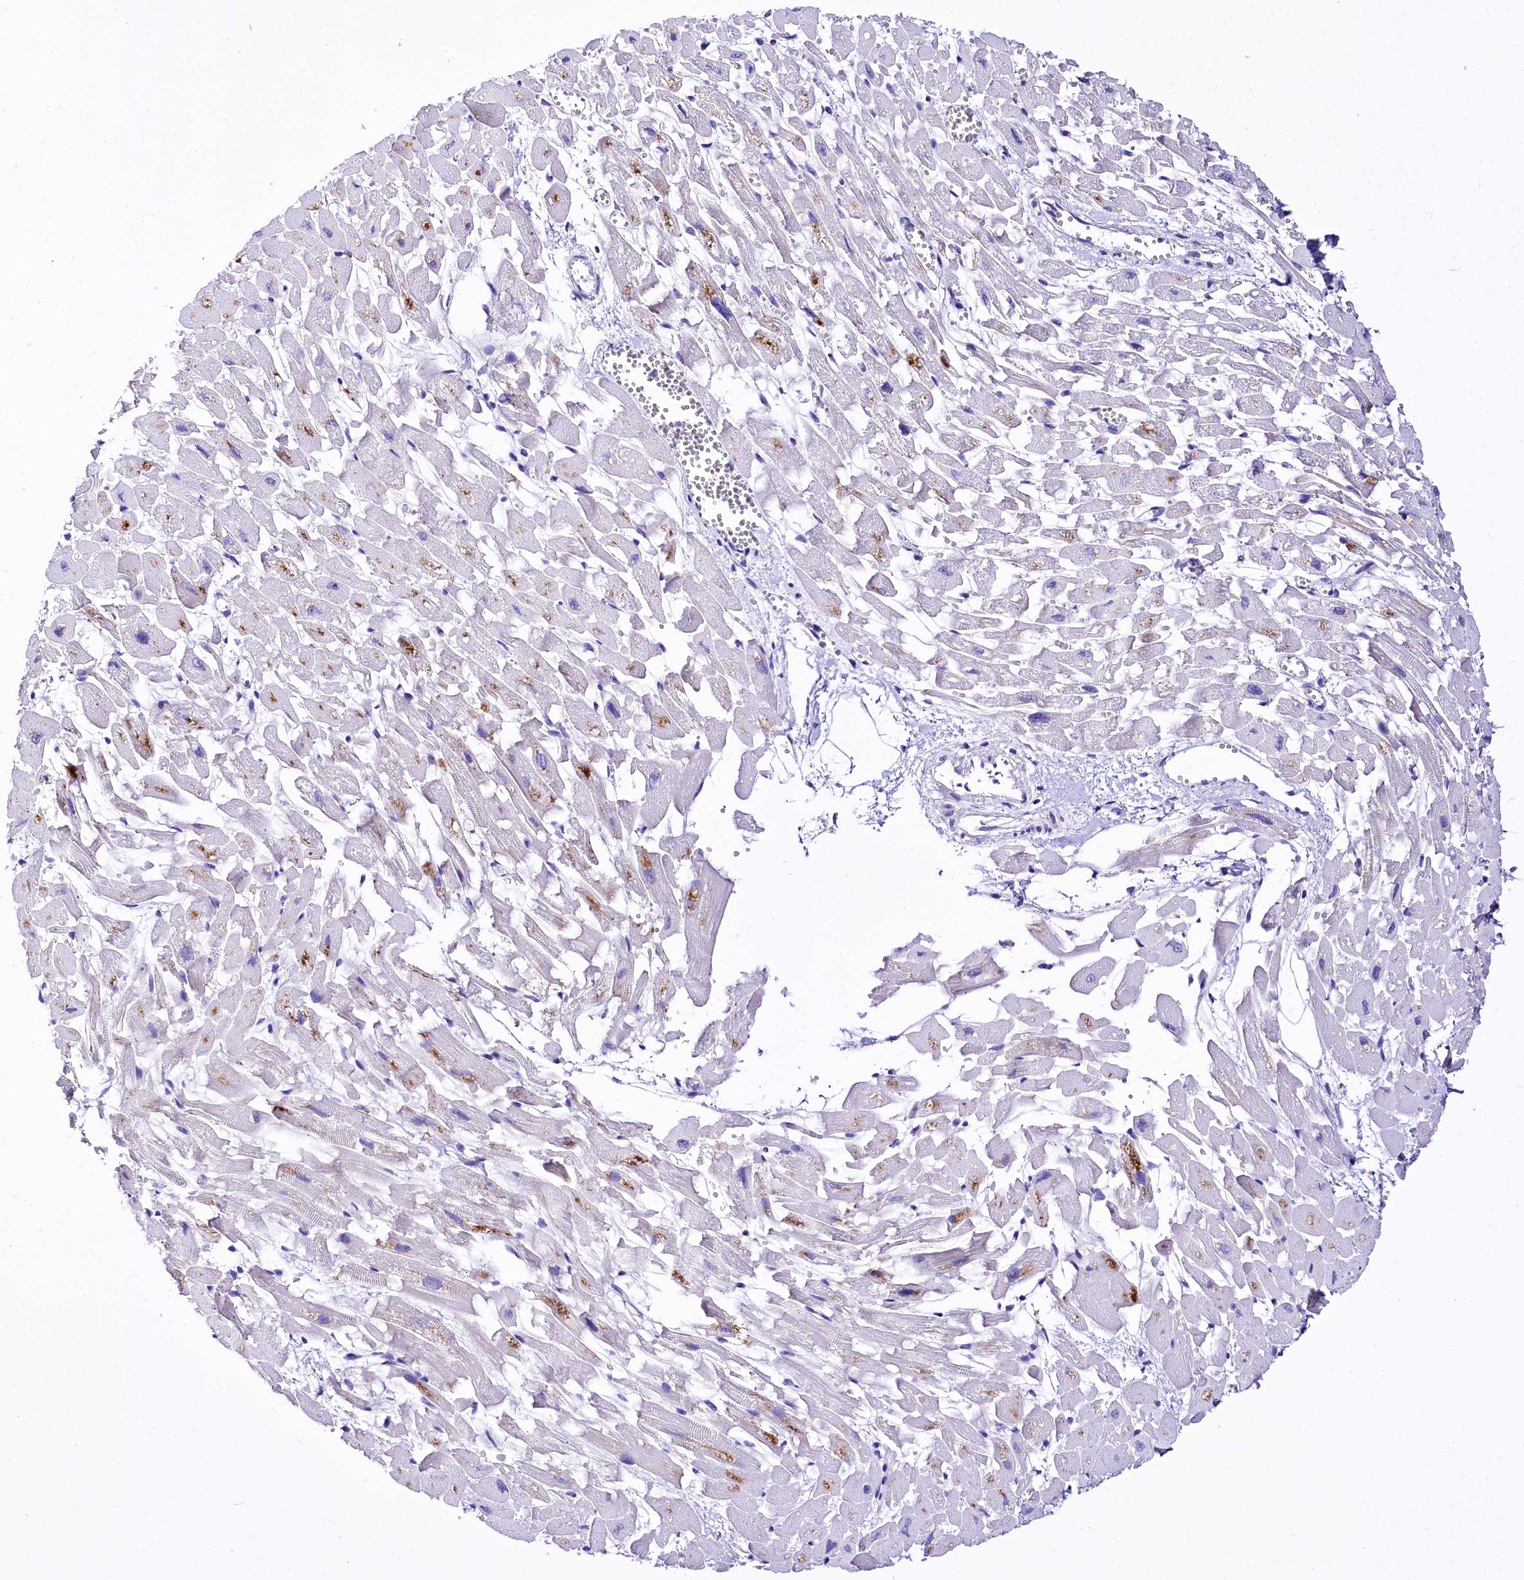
{"staining": {"intensity": "negative", "quantity": "none", "location": "none"}, "tissue": "heart muscle", "cell_type": "Cardiomyocytes", "image_type": "normal", "snomed": [{"axis": "morphology", "description": "Normal tissue, NOS"}, {"axis": "topography", "description": "Heart"}], "caption": "Histopathology image shows no protein positivity in cardiomyocytes of benign heart muscle.", "gene": "A2ML1", "patient": {"sex": "female", "age": 64}}